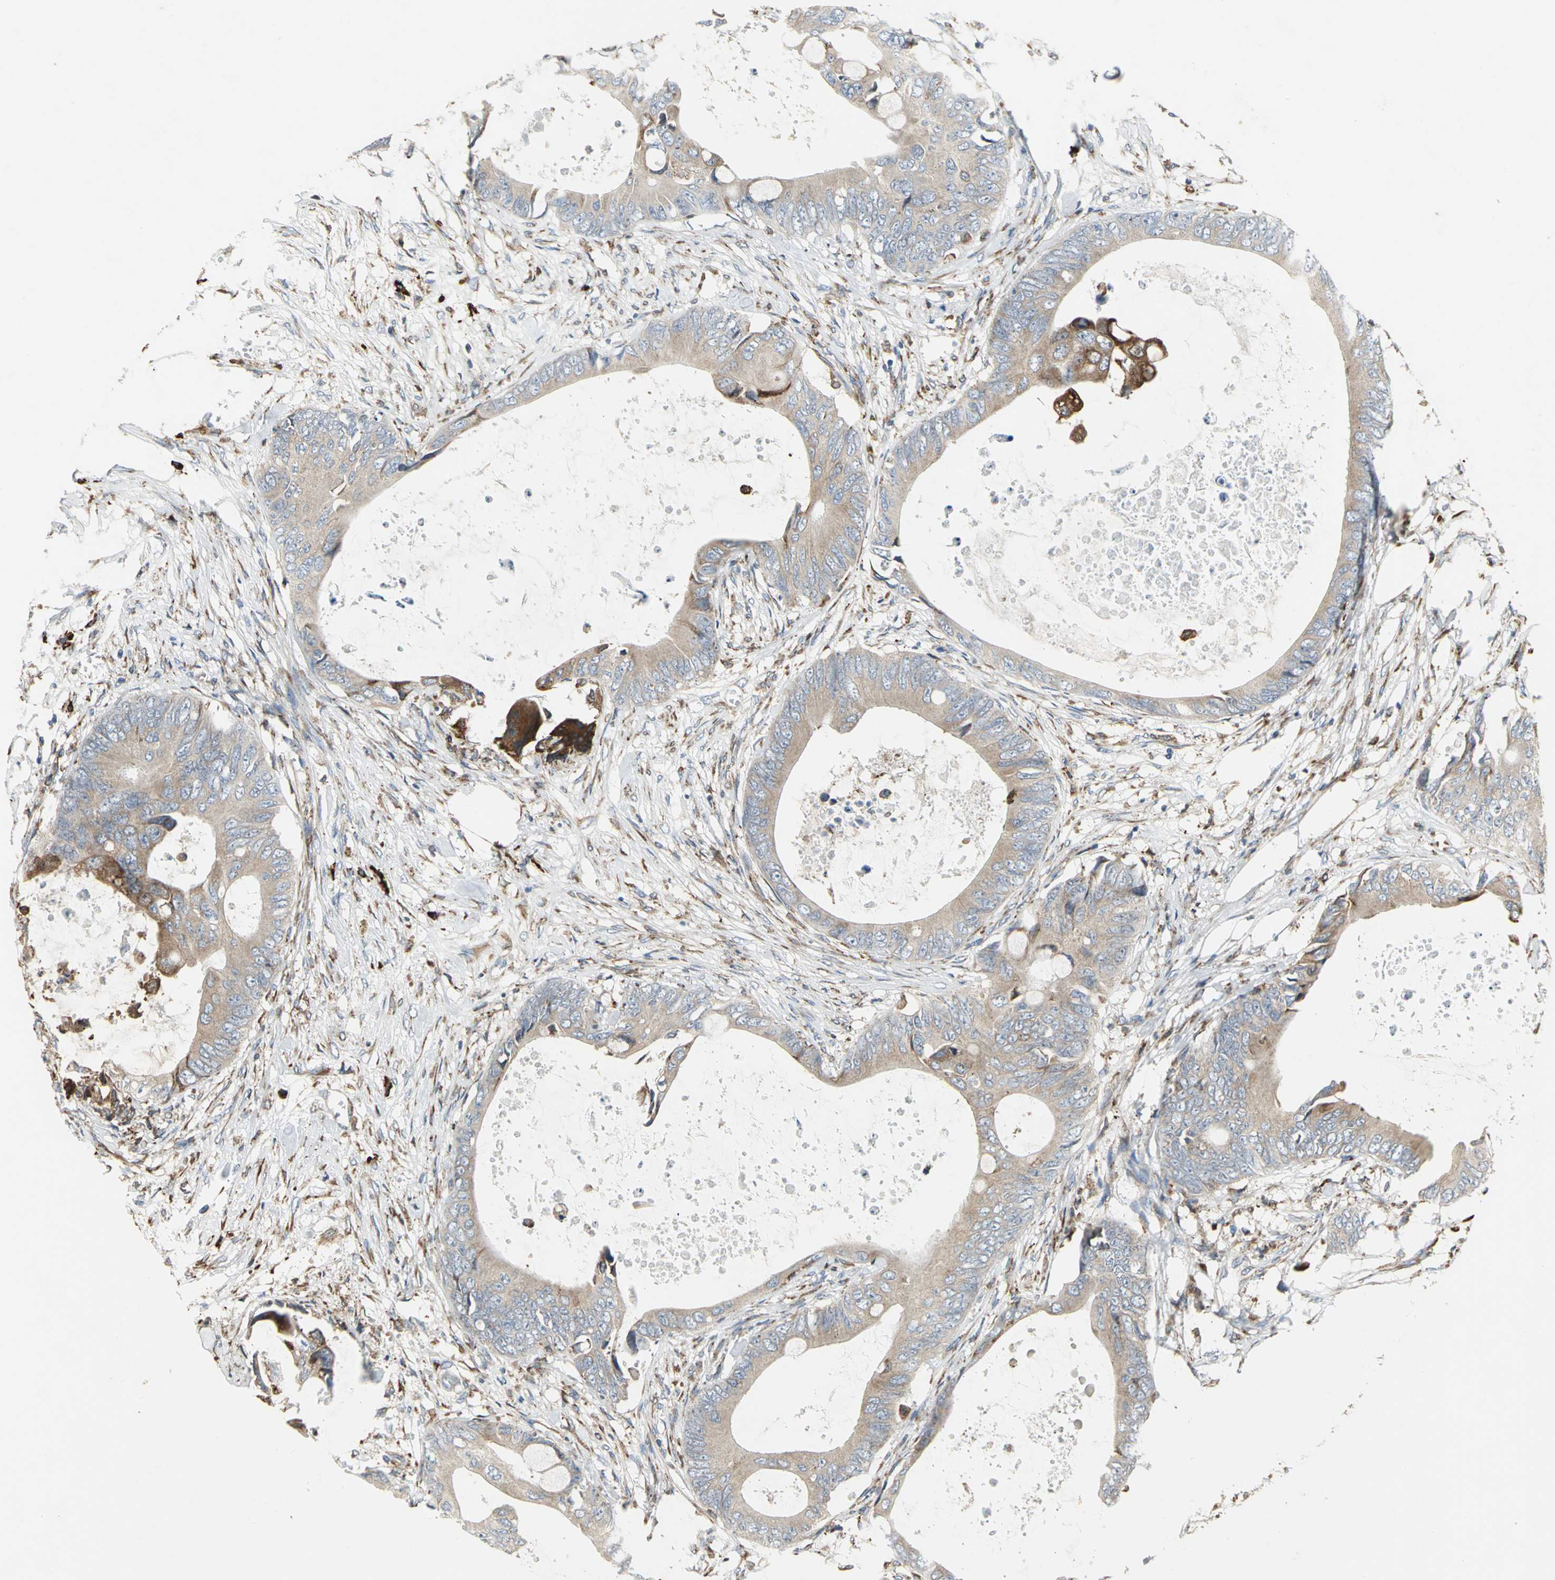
{"staining": {"intensity": "weak", "quantity": ">75%", "location": "cytoplasmic/membranous"}, "tissue": "colorectal cancer", "cell_type": "Tumor cells", "image_type": "cancer", "snomed": [{"axis": "morphology", "description": "Normal tissue, NOS"}, {"axis": "morphology", "description": "Adenocarcinoma, NOS"}, {"axis": "topography", "description": "Rectum"}, {"axis": "topography", "description": "Peripheral nerve tissue"}], "caption": "Colorectal cancer was stained to show a protein in brown. There is low levels of weak cytoplasmic/membranous positivity in approximately >75% of tumor cells.", "gene": "SDF2L1", "patient": {"sex": "female", "age": 77}}